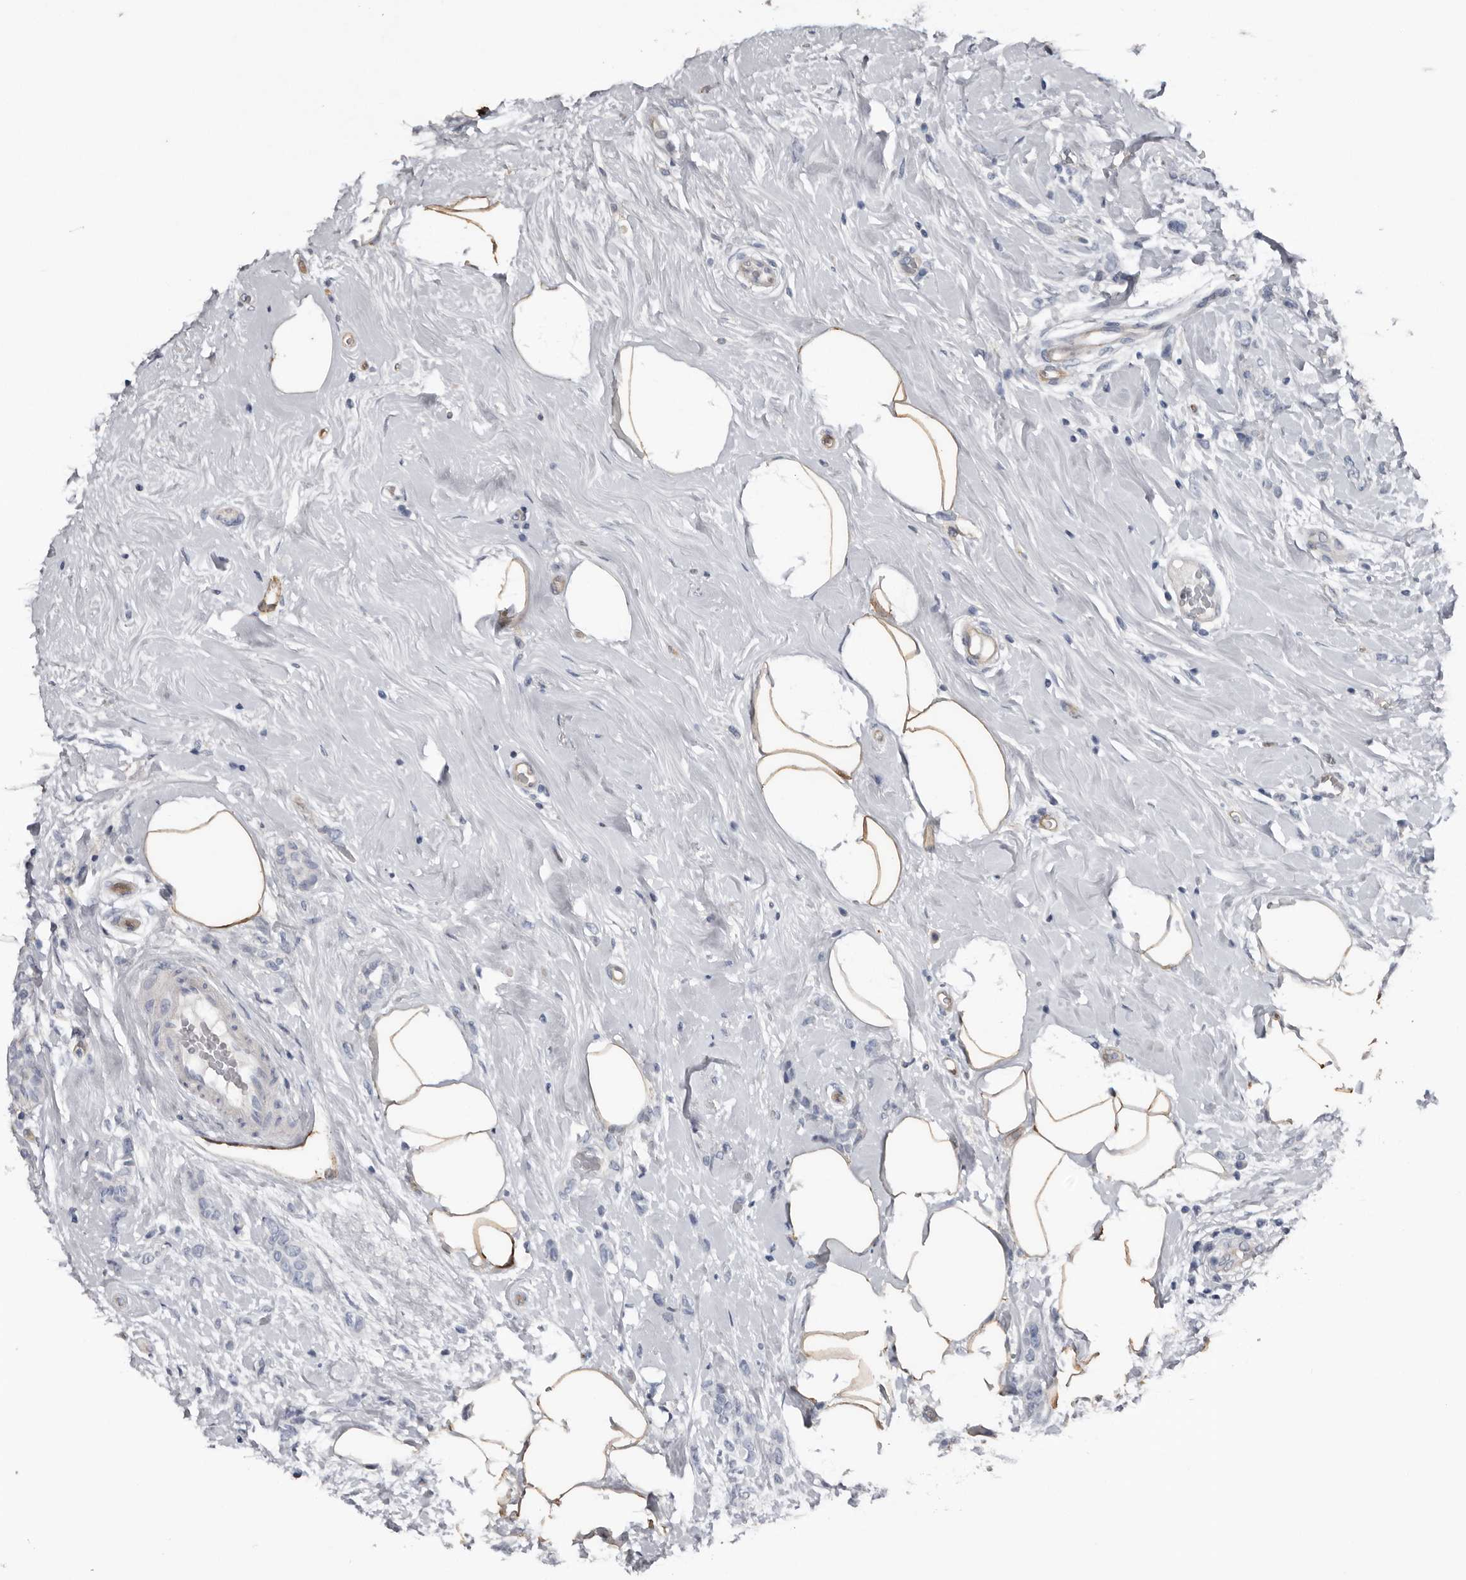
{"staining": {"intensity": "negative", "quantity": "none", "location": "none"}, "tissue": "breast cancer", "cell_type": "Tumor cells", "image_type": "cancer", "snomed": [{"axis": "morphology", "description": "Lobular carcinoma, in situ"}, {"axis": "morphology", "description": "Lobular carcinoma"}, {"axis": "topography", "description": "Breast"}], "caption": "Tumor cells are negative for brown protein staining in breast lobular carcinoma in situ.", "gene": "FABP7", "patient": {"sex": "female", "age": 41}}